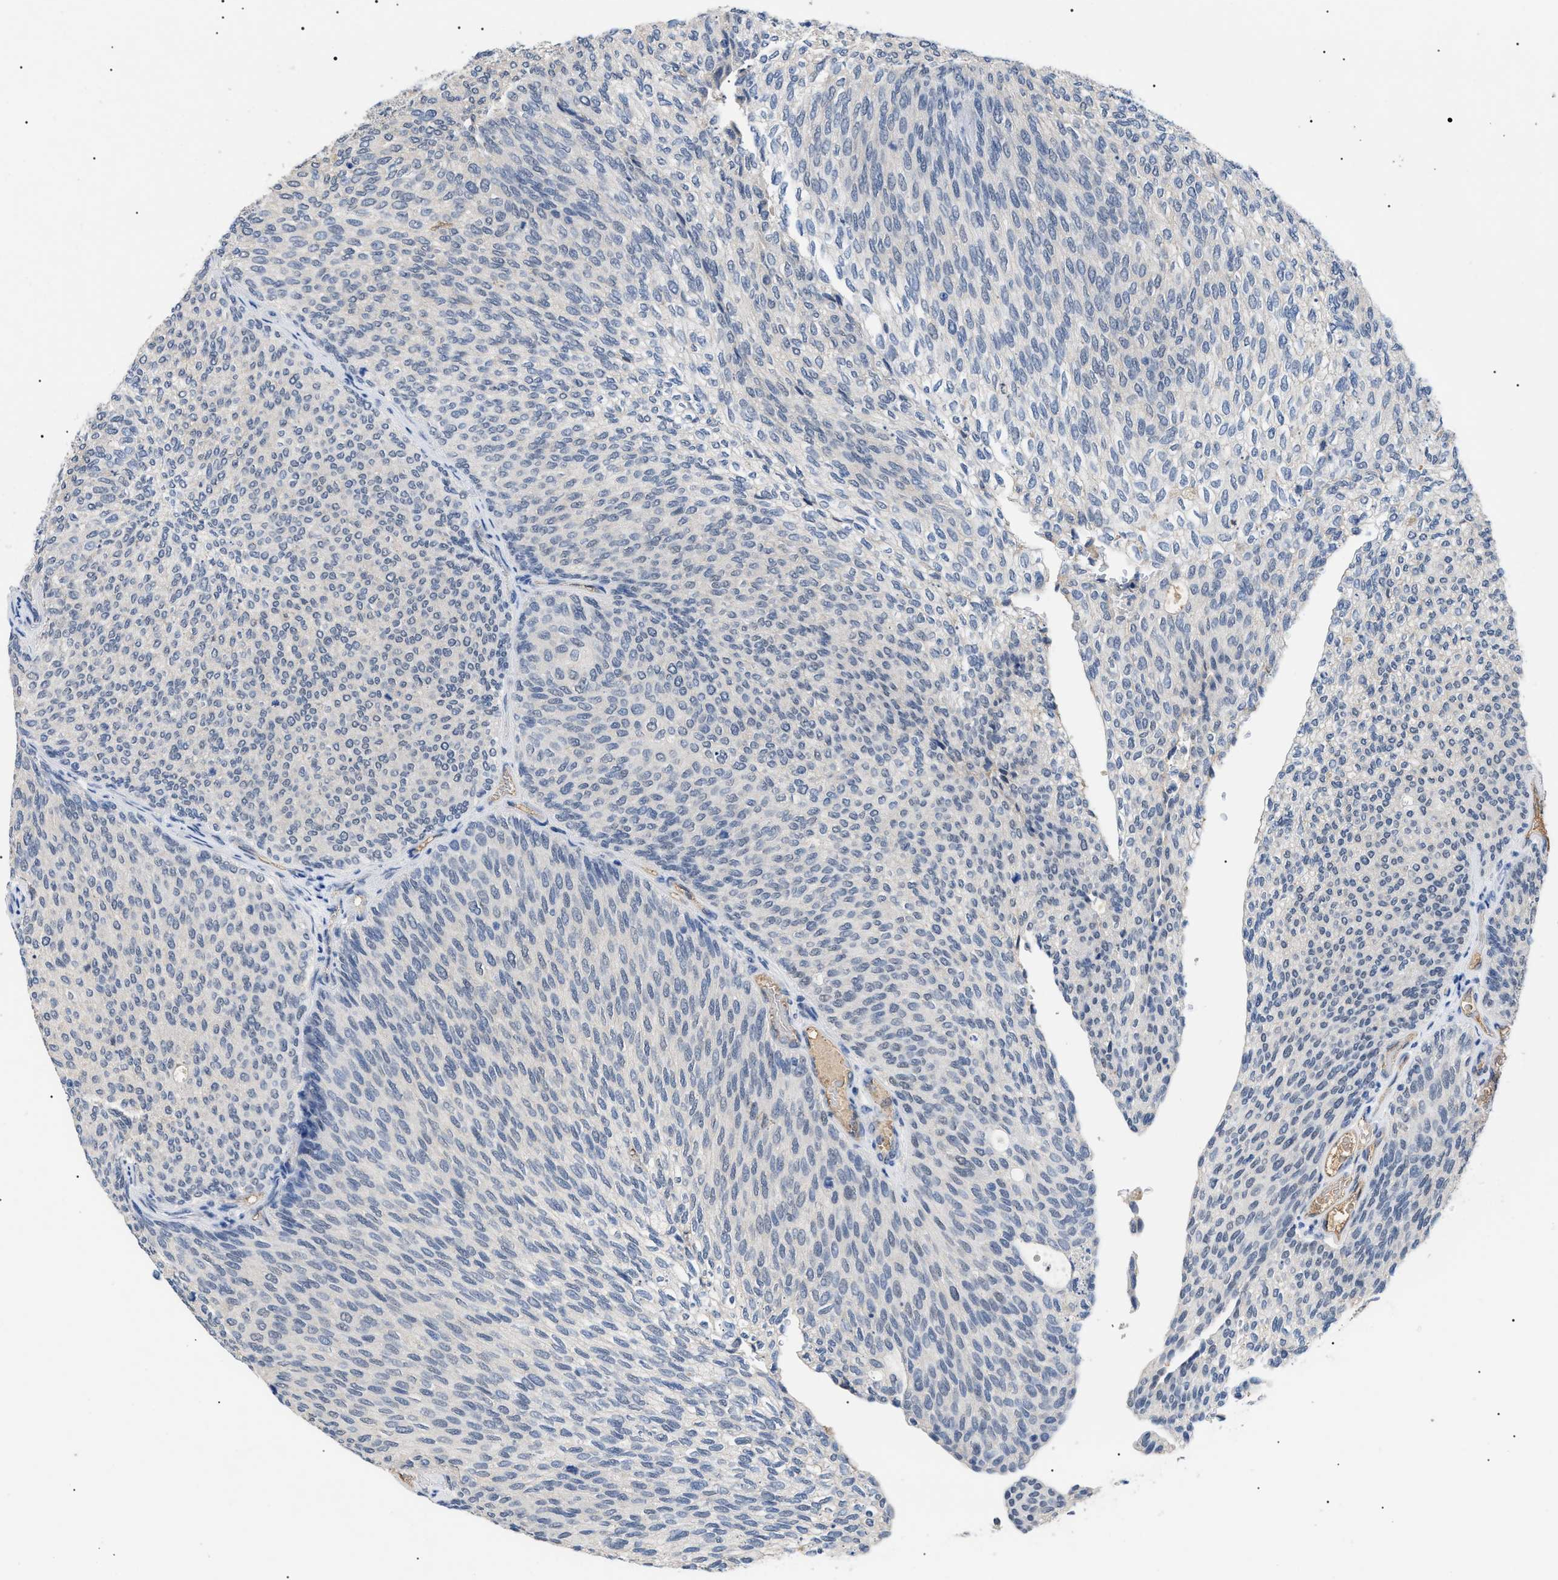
{"staining": {"intensity": "negative", "quantity": "none", "location": "none"}, "tissue": "urothelial cancer", "cell_type": "Tumor cells", "image_type": "cancer", "snomed": [{"axis": "morphology", "description": "Urothelial carcinoma, Low grade"}, {"axis": "topography", "description": "Urinary bladder"}], "caption": "High magnification brightfield microscopy of urothelial cancer stained with DAB (3,3'-diaminobenzidine) (brown) and counterstained with hematoxylin (blue): tumor cells show no significant expression. Nuclei are stained in blue.", "gene": "PRRT2", "patient": {"sex": "female", "age": 79}}